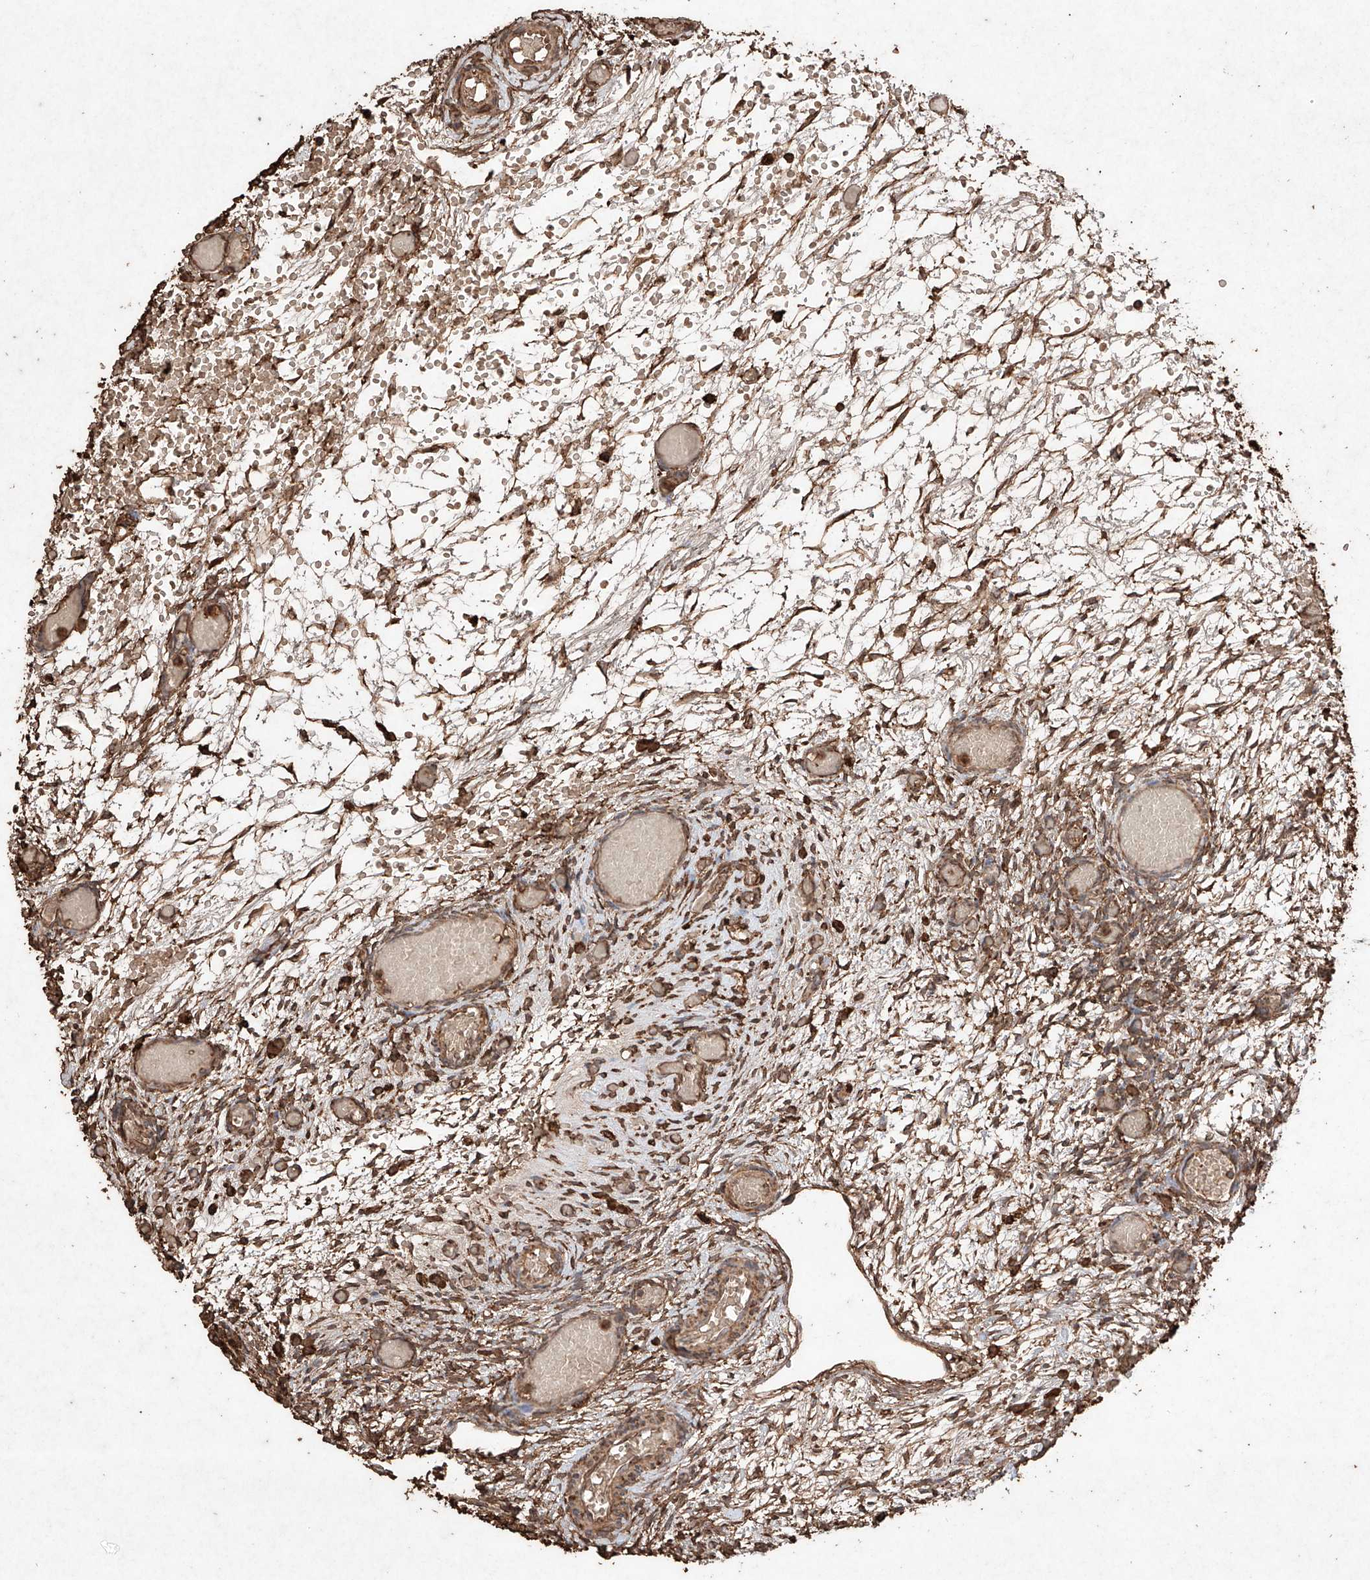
{"staining": {"intensity": "moderate", "quantity": ">75%", "location": "cytoplasmic/membranous"}, "tissue": "ovary", "cell_type": "Ovarian stroma cells", "image_type": "normal", "snomed": [{"axis": "morphology", "description": "Adenocarcinoma, NOS"}, {"axis": "topography", "description": "Endometrium"}], "caption": "Immunohistochemistry (IHC) histopathology image of unremarkable ovary stained for a protein (brown), which displays medium levels of moderate cytoplasmic/membranous positivity in approximately >75% of ovarian stroma cells.", "gene": "M6PR", "patient": {"sex": "female", "age": 32}}